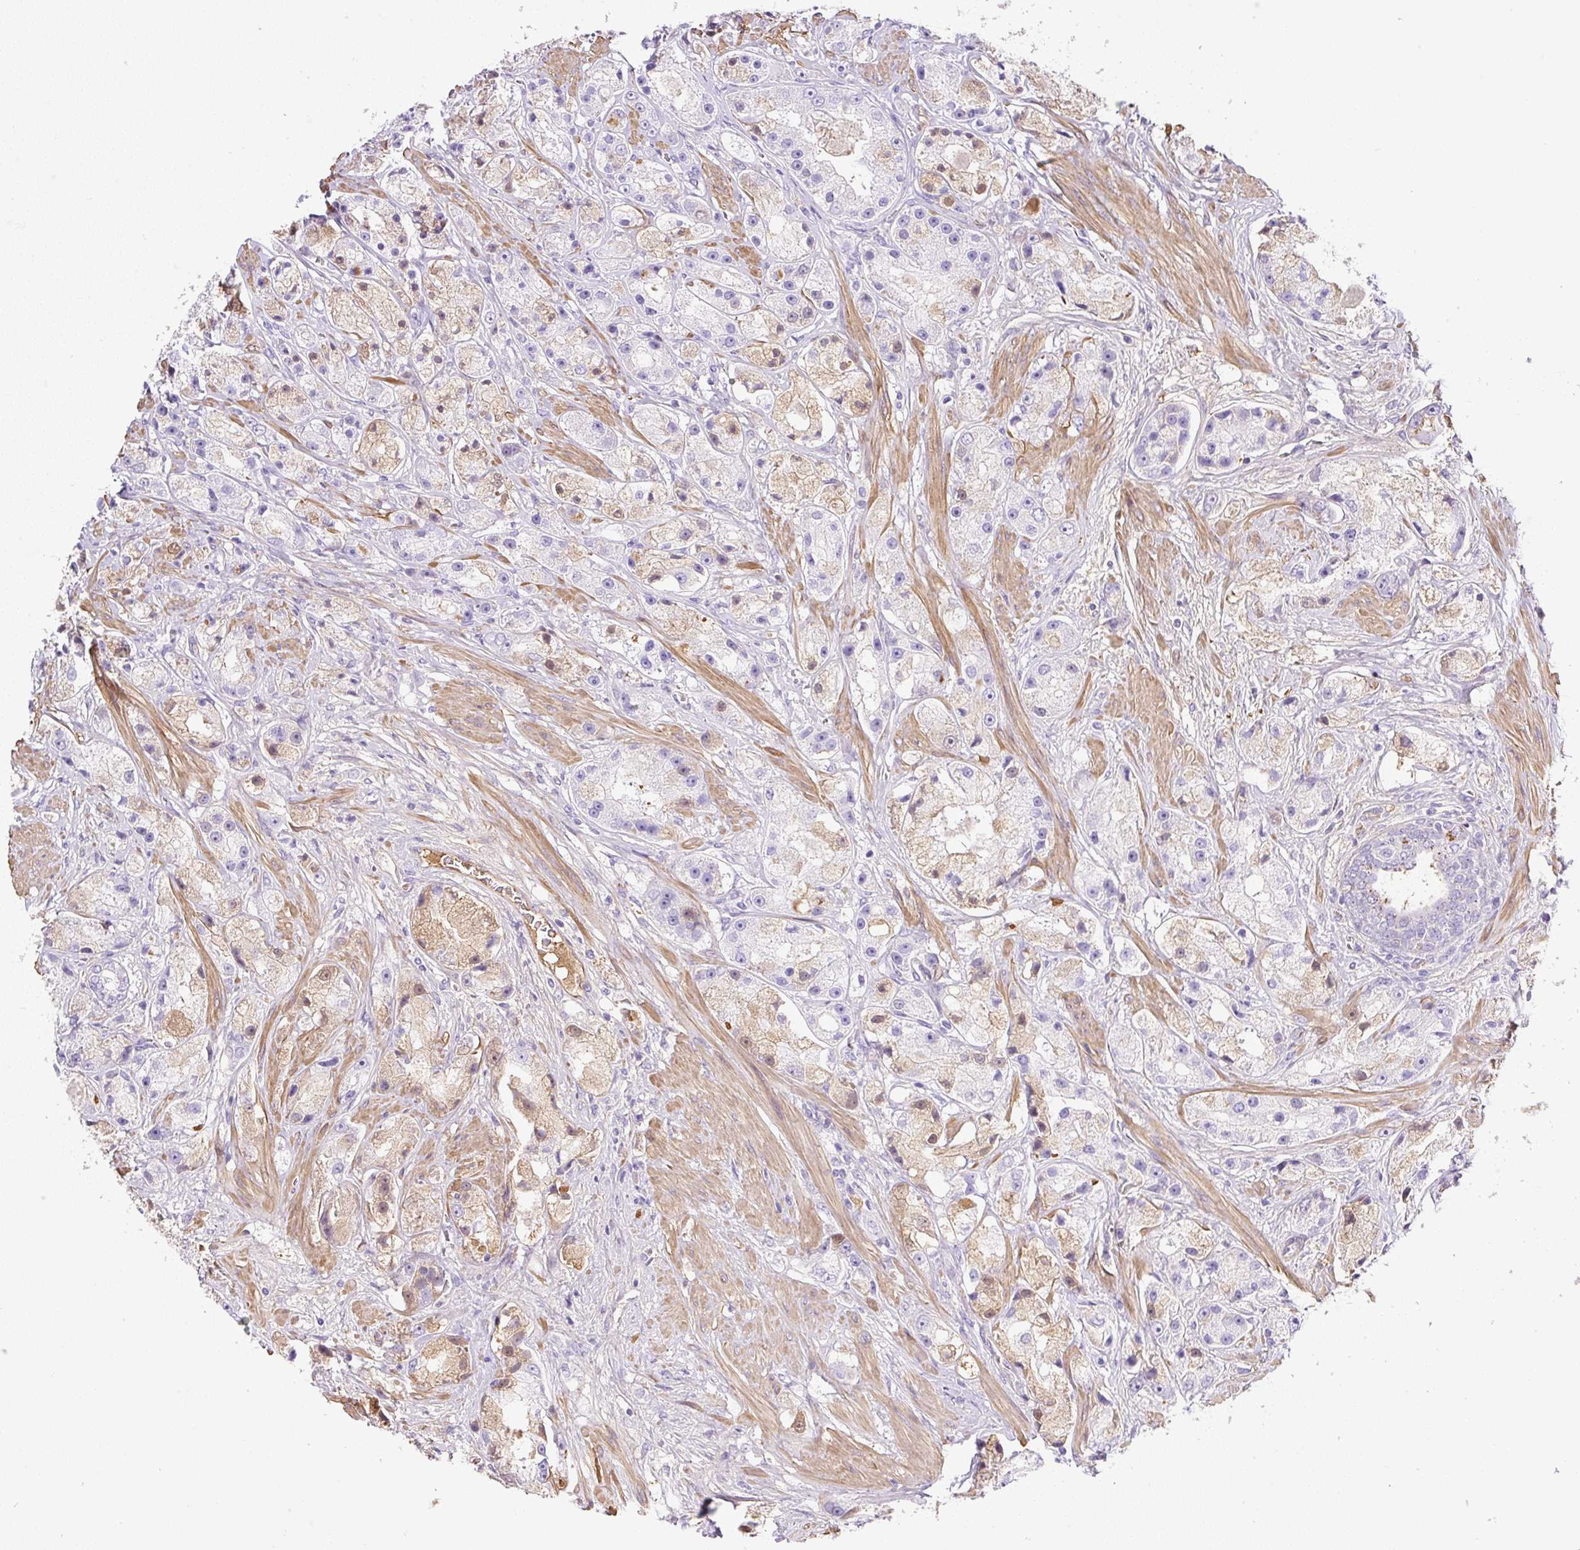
{"staining": {"intensity": "moderate", "quantity": "<25%", "location": "cytoplasmic/membranous,nuclear"}, "tissue": "prostate cancer", "cell_type": "Tumor cells", "image_type": "cancer", "snomed": [{"axis": "morphology", "description": "Adenocarcinoma, High grade"}, {"axis": "topography", "description": "Prostate"}], "caption": "Prostate high-grade adenocarcinoma stained with a protein marker shows moderate staining in tumor cells.", "gene": "TDRD15", "patient": {"sex": "male", "age": 67}}